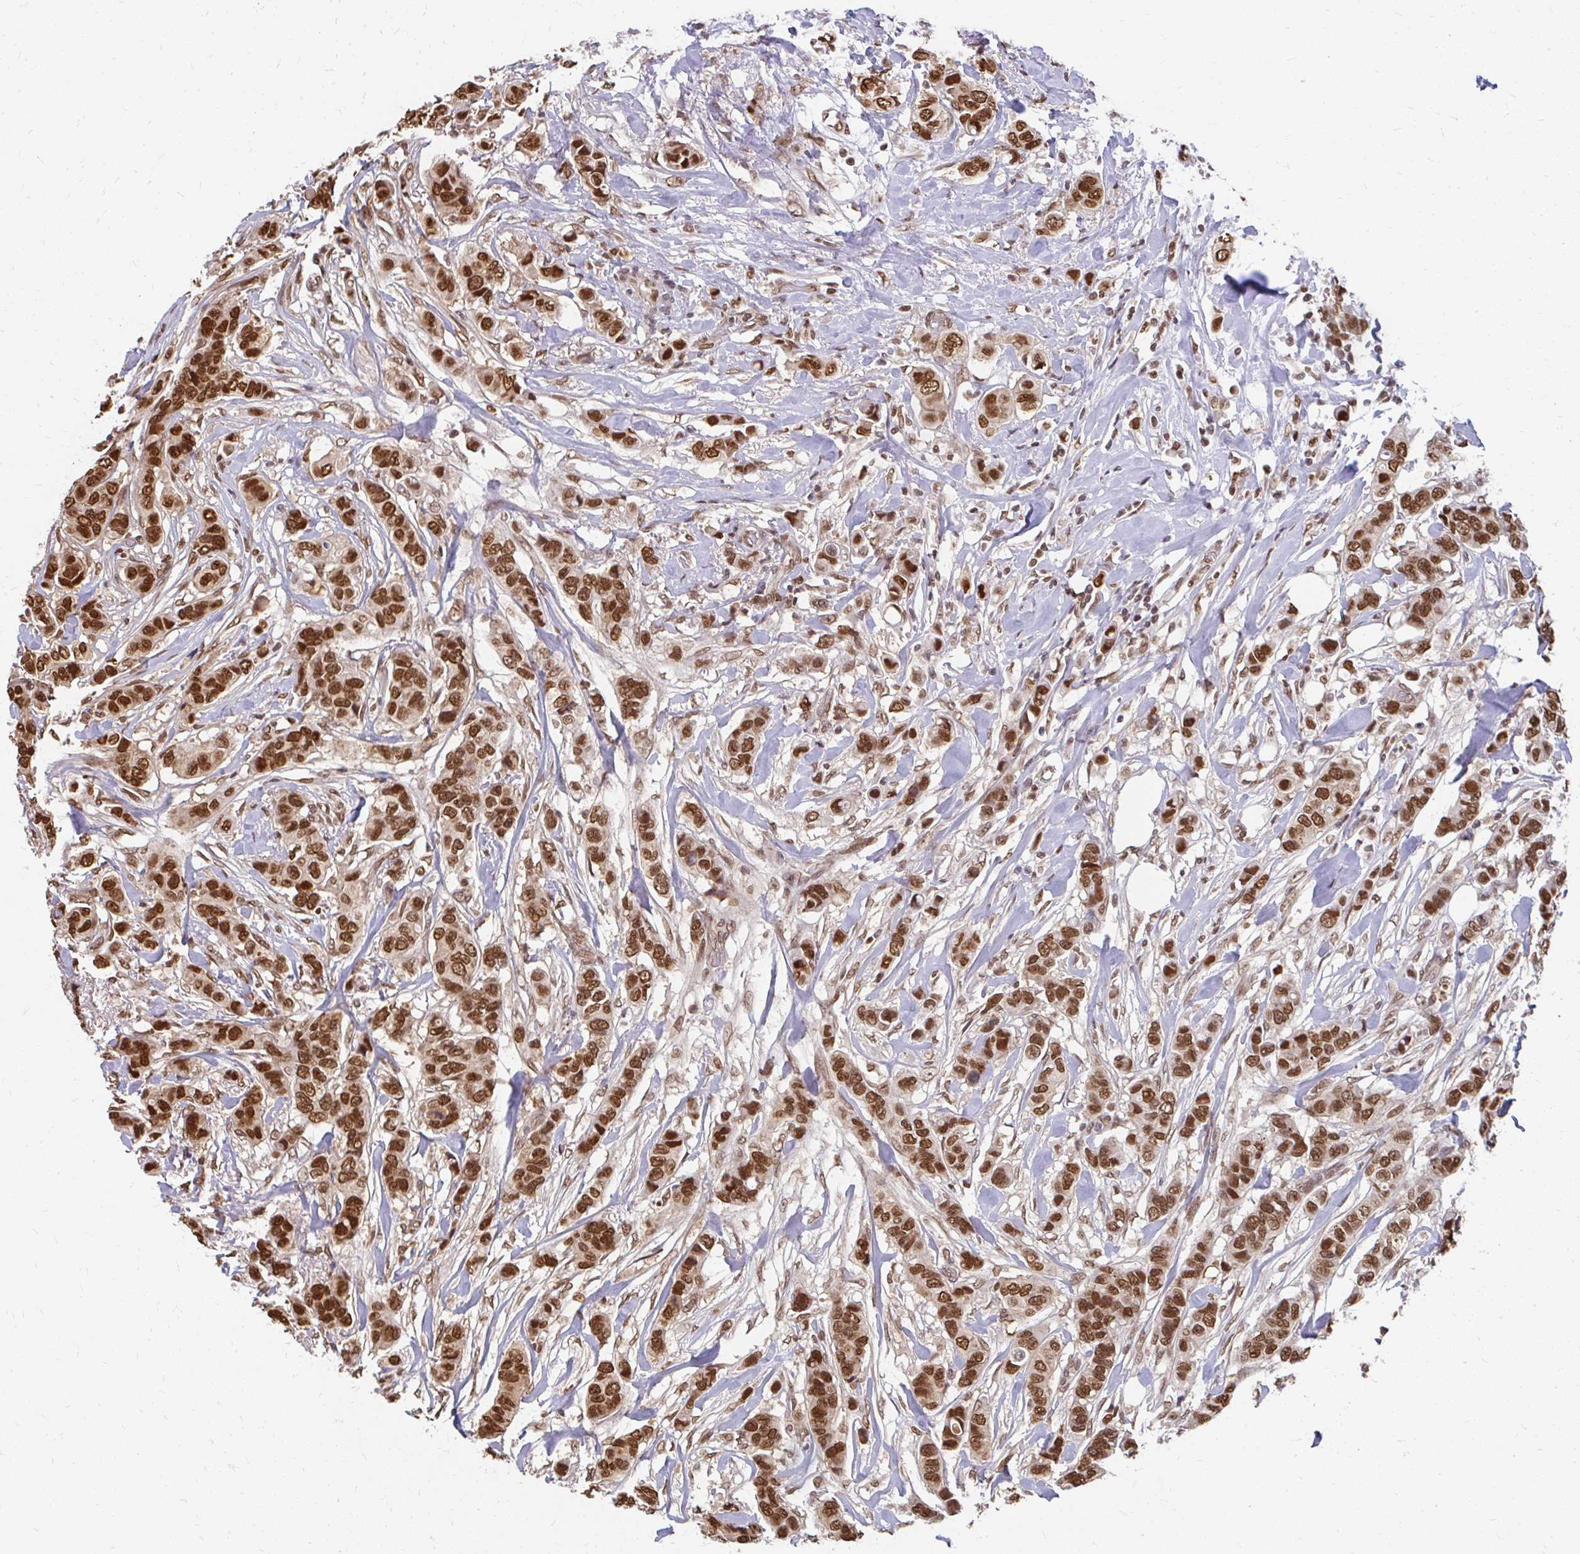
{"staining": {"intensity": "strong", "quantity": ">75%", "location": "nuclear"}, "tissue": "breast cancer", "cell_type": "Tumor cells", "image_type": "cancer", "snomed": [{"axis": "morphology", "description": "Lobular carcinoma"}, {"axis": "topography", "description": "Breast"}], "caption": "Brown immunohistochemical staining in human breast cancer reveals strong nuclear staining in about >75% of tumor cells. Immunohistochemistry stains the protein of interest in brown and the nuclei are stained blue.", "gene": "XPO1", "patient": {"sex": "female", "age": 51}}